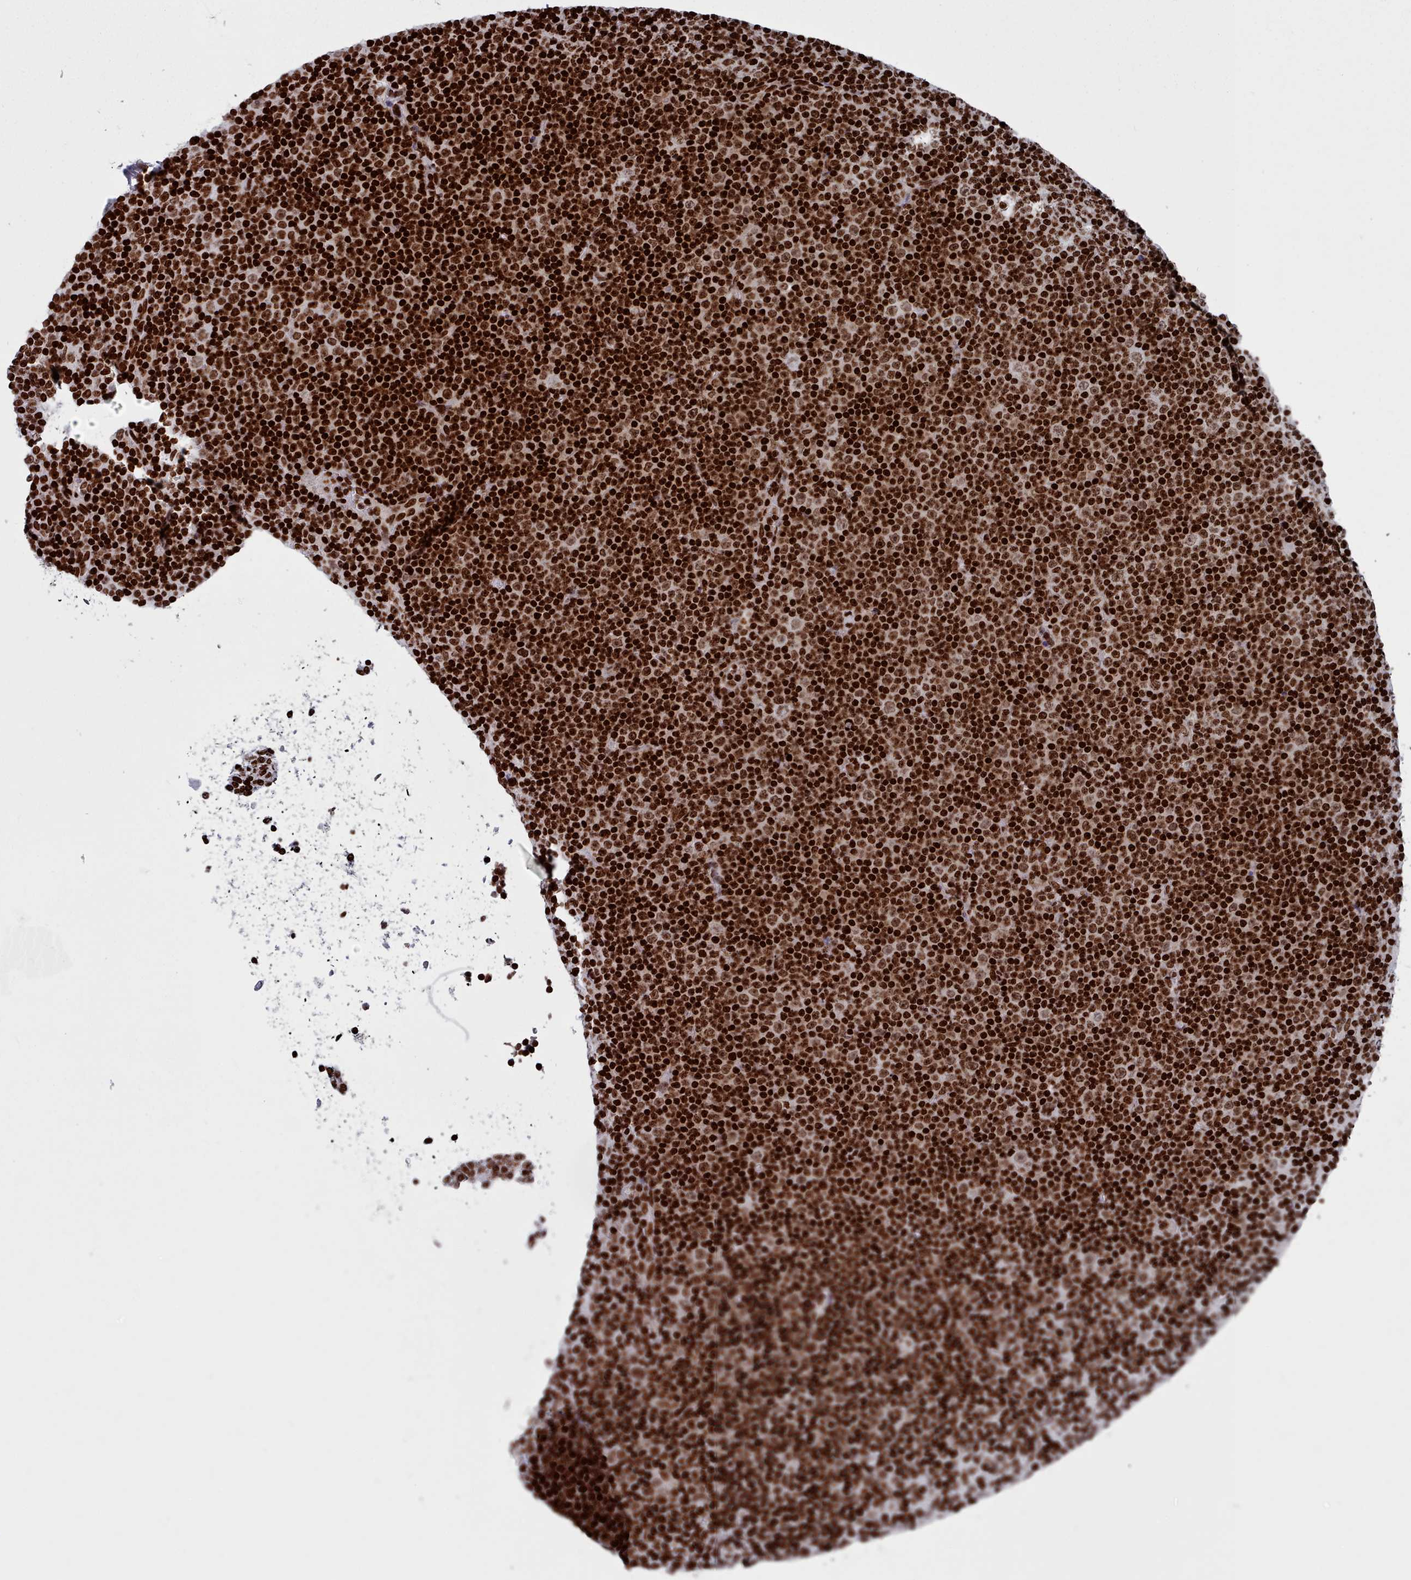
{"staining": {"intensity": "strong", "quantity": ">75%", "location": "nuclear"}, "tissue": "lymphoma", "cell_type": "Tumor cells", "image_type": "cancer", "snomed": [{"axis": "morphology", "description": "Malignant lymphoma, non-Hodgkin's type, Low grade"}, {"axis": "topography", "description": "Lymph node"}], "caption": "Human lymphoma stained for a protein (brown) reveals strong nuclear positive staining in approximately >75% of tumor cells.", "gene": "PCDHB12", "patient": {"sex": "female", "age": 67}}